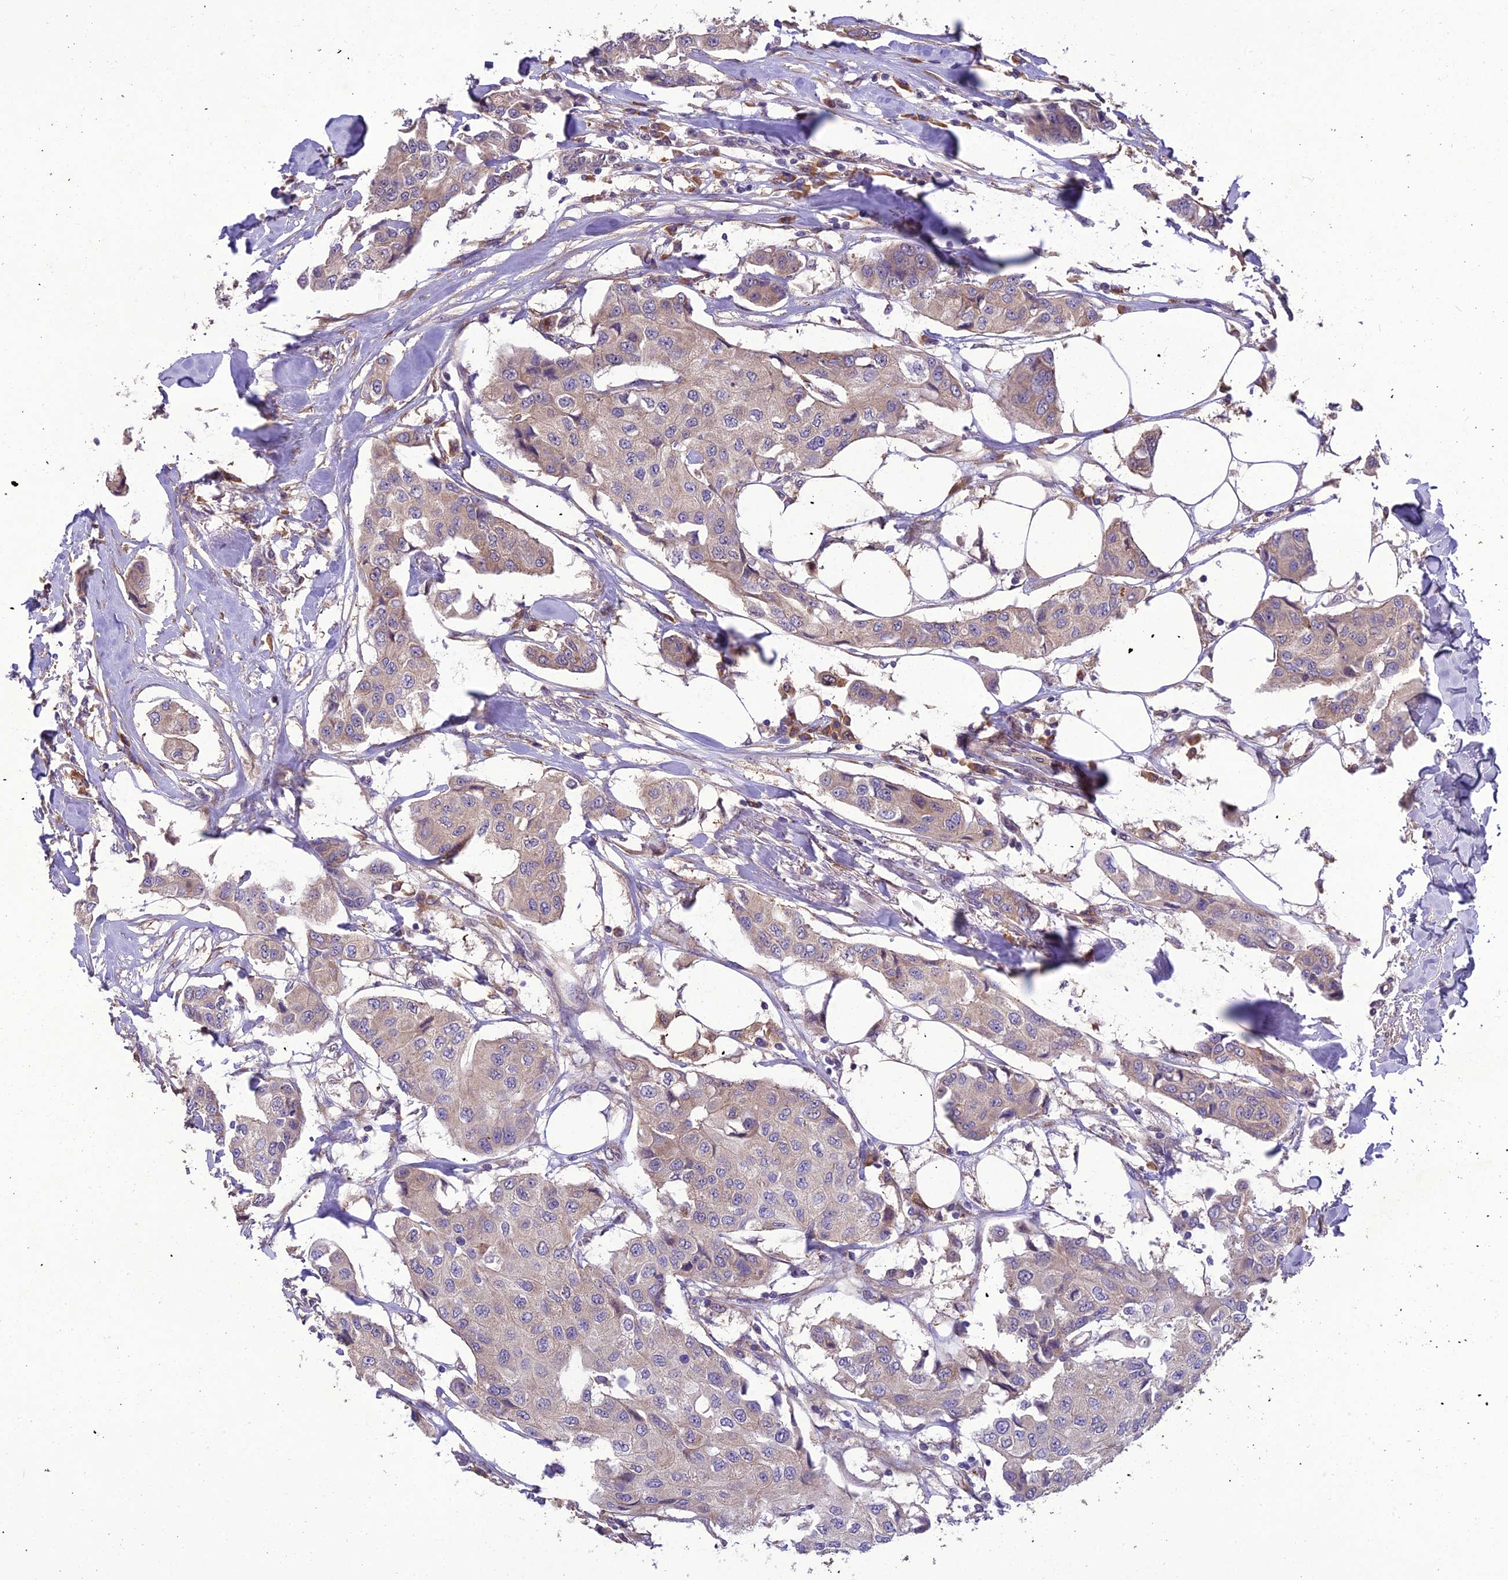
{"staining": {"intensity": "weak", "quantity": "<25%", "location": "cytoplasmic/membranous"}, "tissue": "breast cancer", "cell_type": "Tumor cells", "image_type": "cancer", "snomed": [{"axis": "morphology", "description": "Duct carcinoma"}, {"axis": "topography", "description": "Breast"}], "caption": "DAB immunohistochemical staining of breast cancer reveals no significant expression in tumor cells.", "gene": "CENPL", "patient": {"sex": "female", "age": 80}}